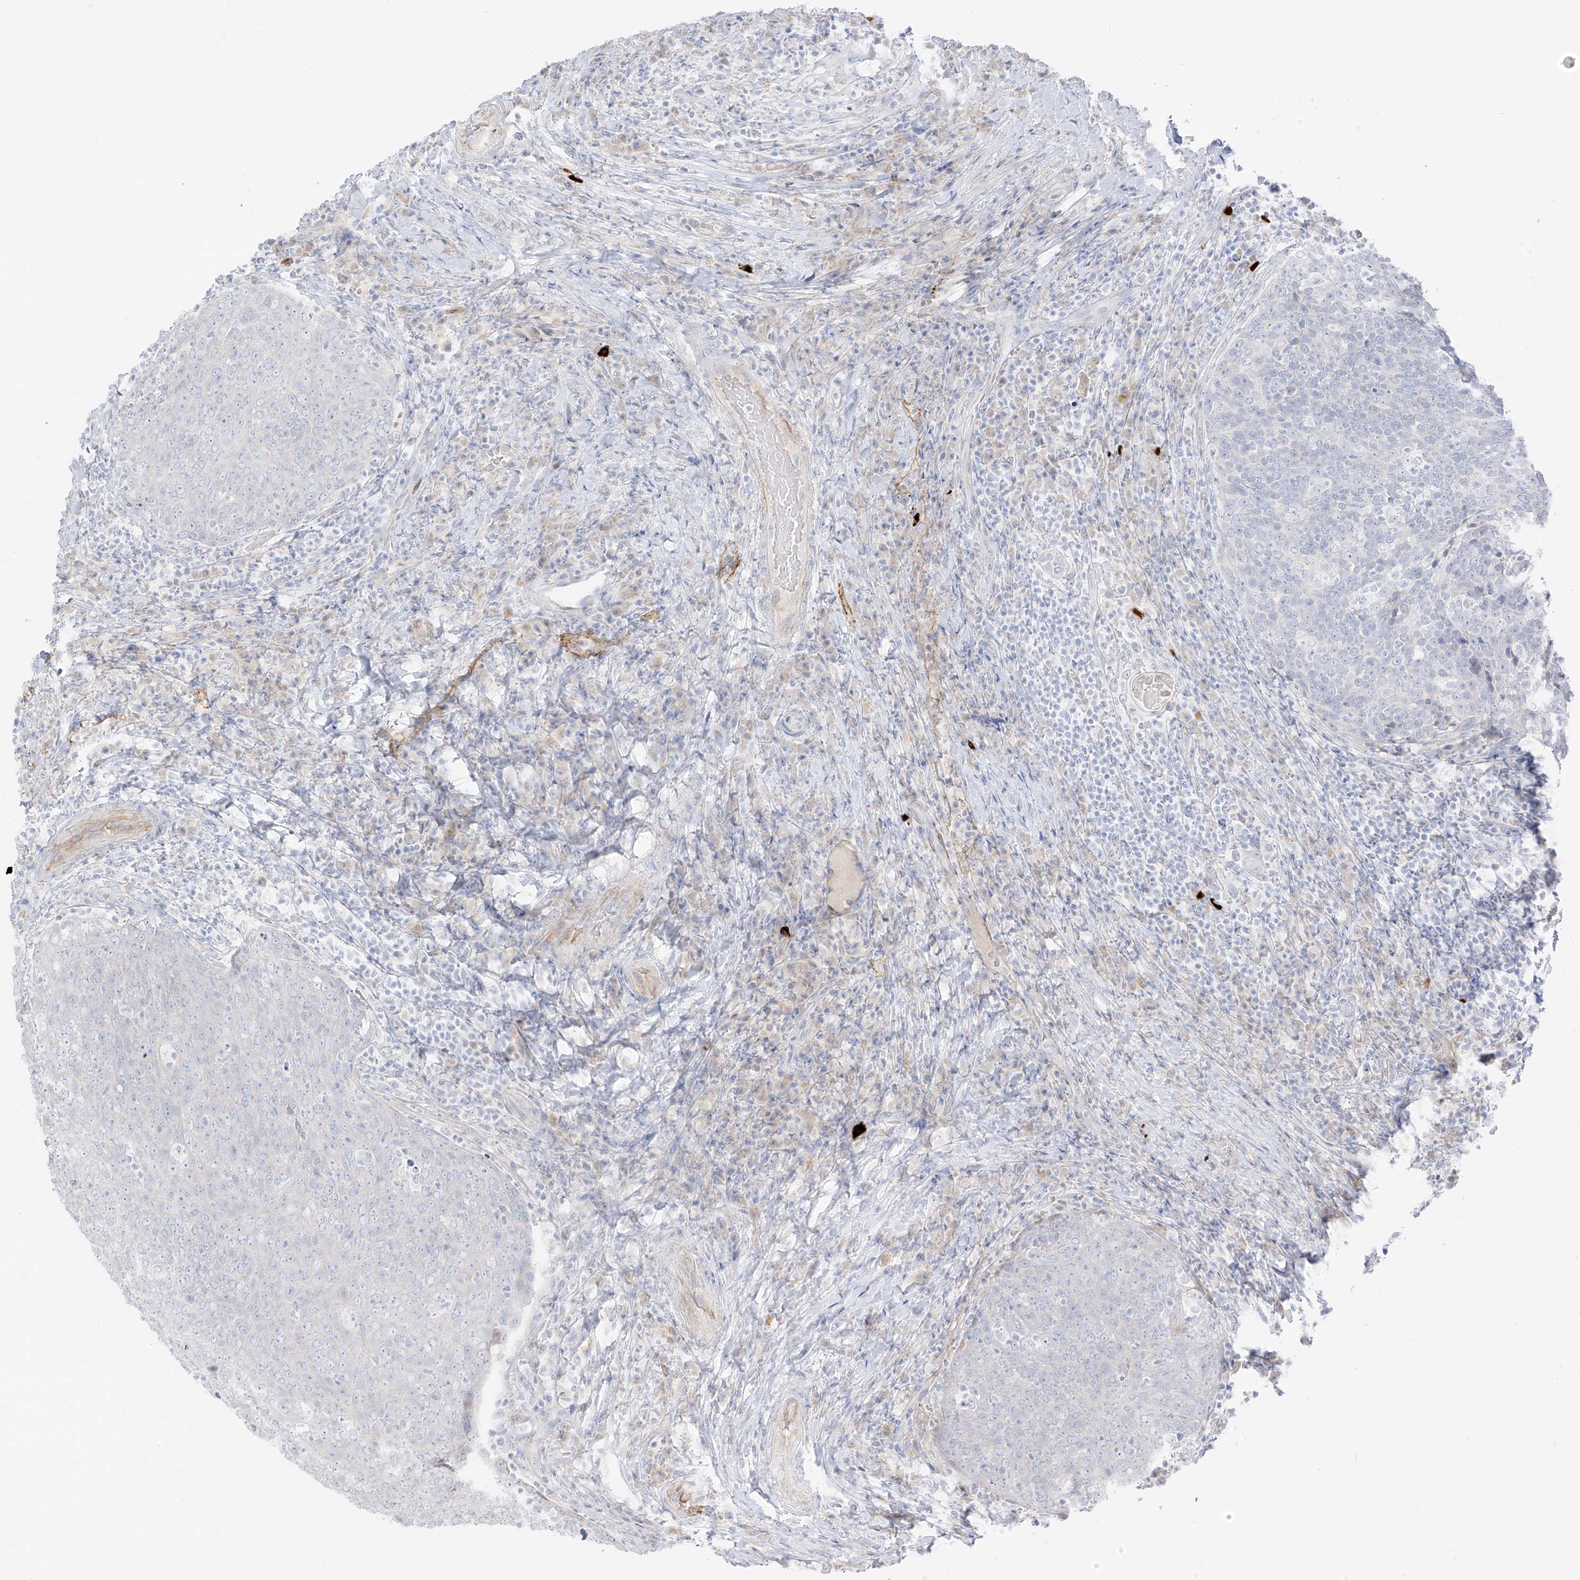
{"staining": {"intensity": "negative", "quantity": "none", "location": "none"}, "tissue": "head and neck cancer", "cell_type": "Tumor cells", "image_type": "cancer", "snomed": [{"axis": "morphology", "description": "Squamous cell carcinoma, NOS"}, {"axis": "morphology", "description": "Squamous cell carcinoma, metastatic, NOS"}, {"axis": "topography", "description": "Lymph node"}, {"axis": "topography", "description": "Head-Neck"}], "caption": "Immunohistochemistry micrograph of neoplastic tissue: metastatic squamous cell carcinoma (head and neck) stained with DAB reveals no significant protein expression in tumor cells.", "gene": "C11orf87", "patient": {"sex": "male", "age": 62}}